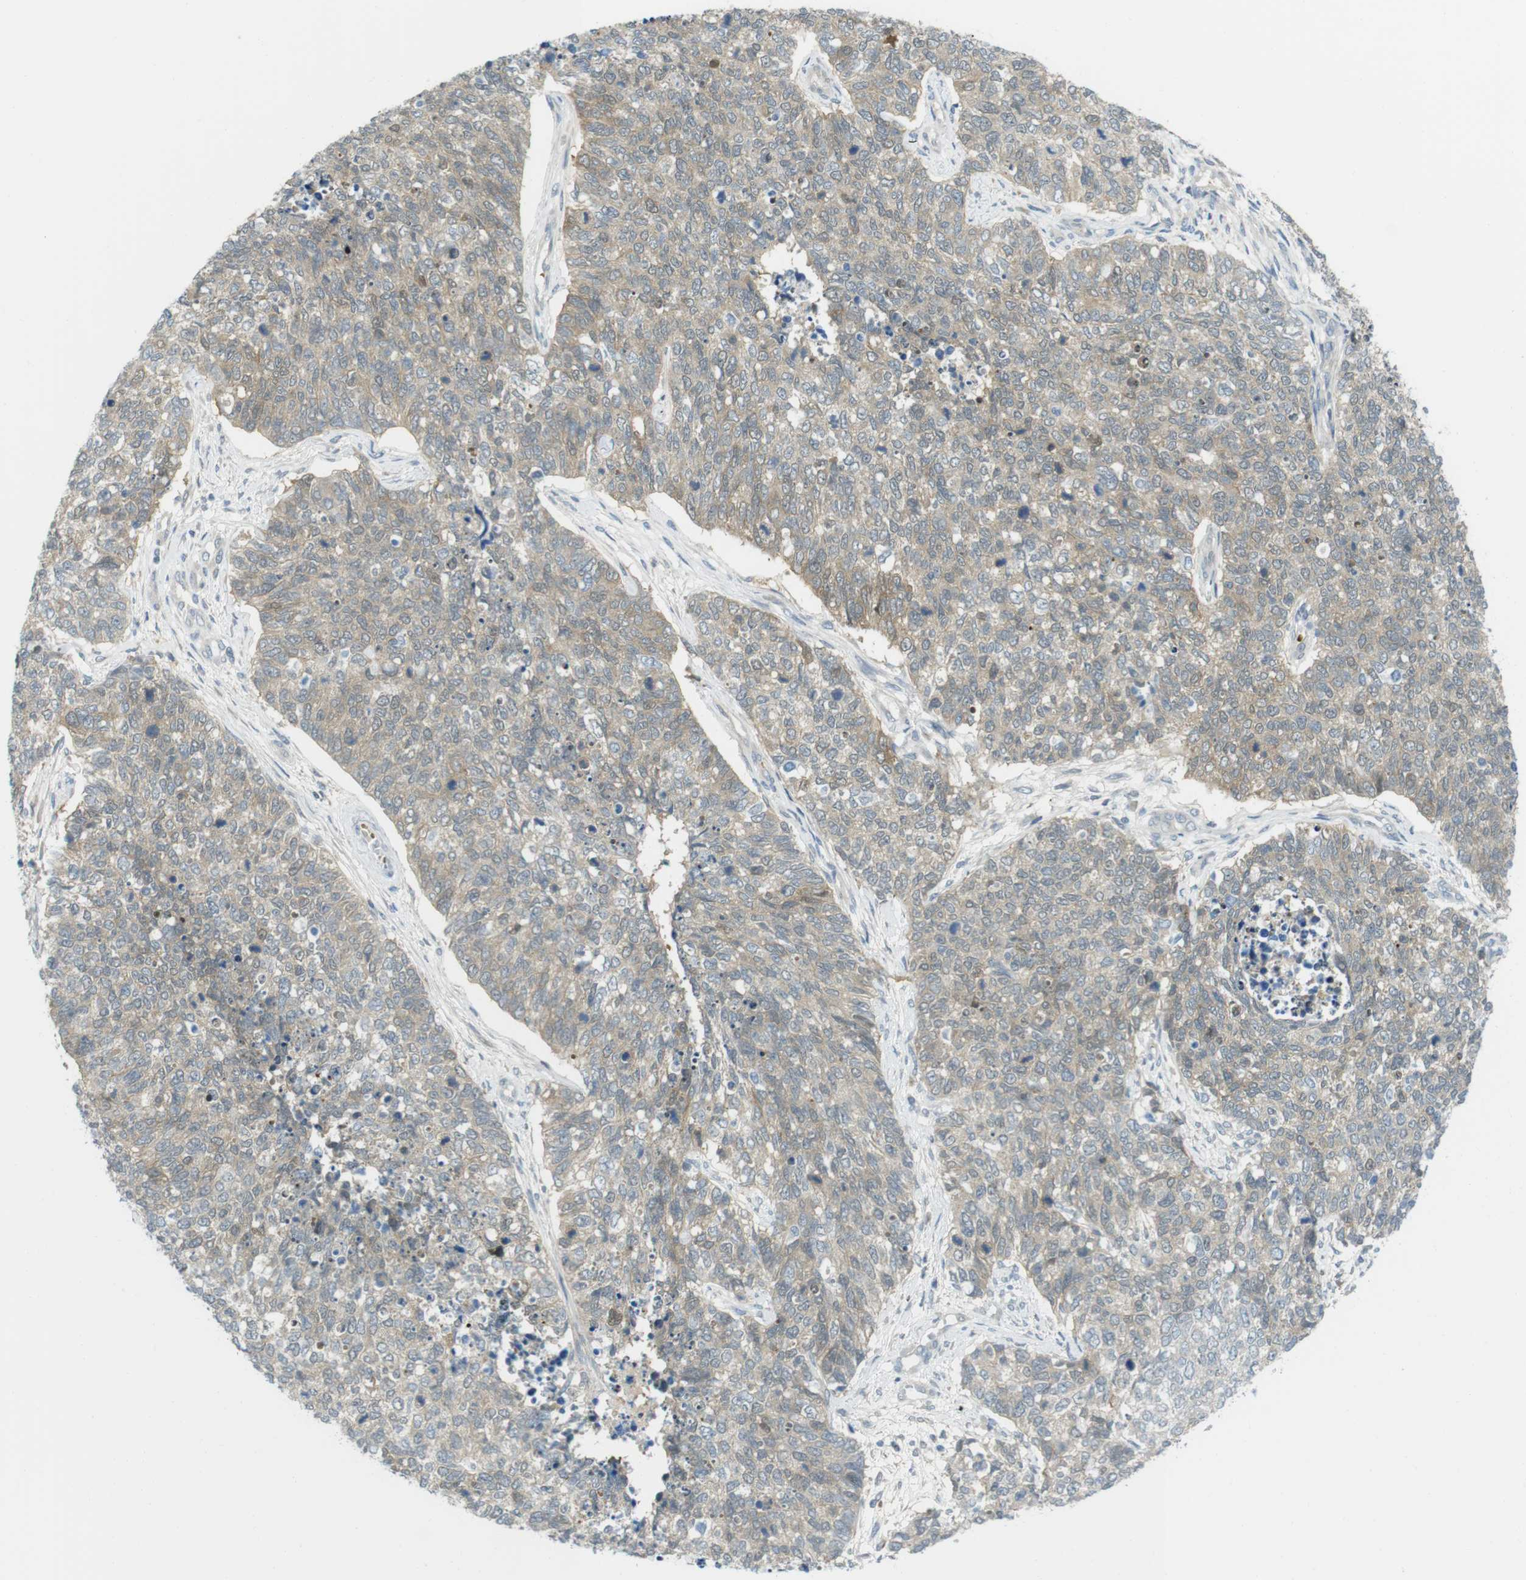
{"staining": {"intensity": "weak", "quantity": ">75%", "location": "cytoplasmic/membranous"}, "tissue": "cervical cancer", "cell_type": "Tumor cells", "image_type": "cancer", "snomed": [{"axis": "morphology", "description": "Squamous cell carcinoma, NOS"}, {"axis": "topography", "description": "Cervix"}], "caption": "Cervical squamous cell carcinoma was stained to show a protein in brown. There is low levels of weak cytoplasmic/membranous staining in approximately >75% of tumor cells. The staining is performed using DAB (3,3'-diaminobenzidine) brown chromogen to label protein expression. The nuclei are counter-stained blue using hematoxylin.", "gene": "CASP2", "patient": {"sex": "female", "age": 63}}